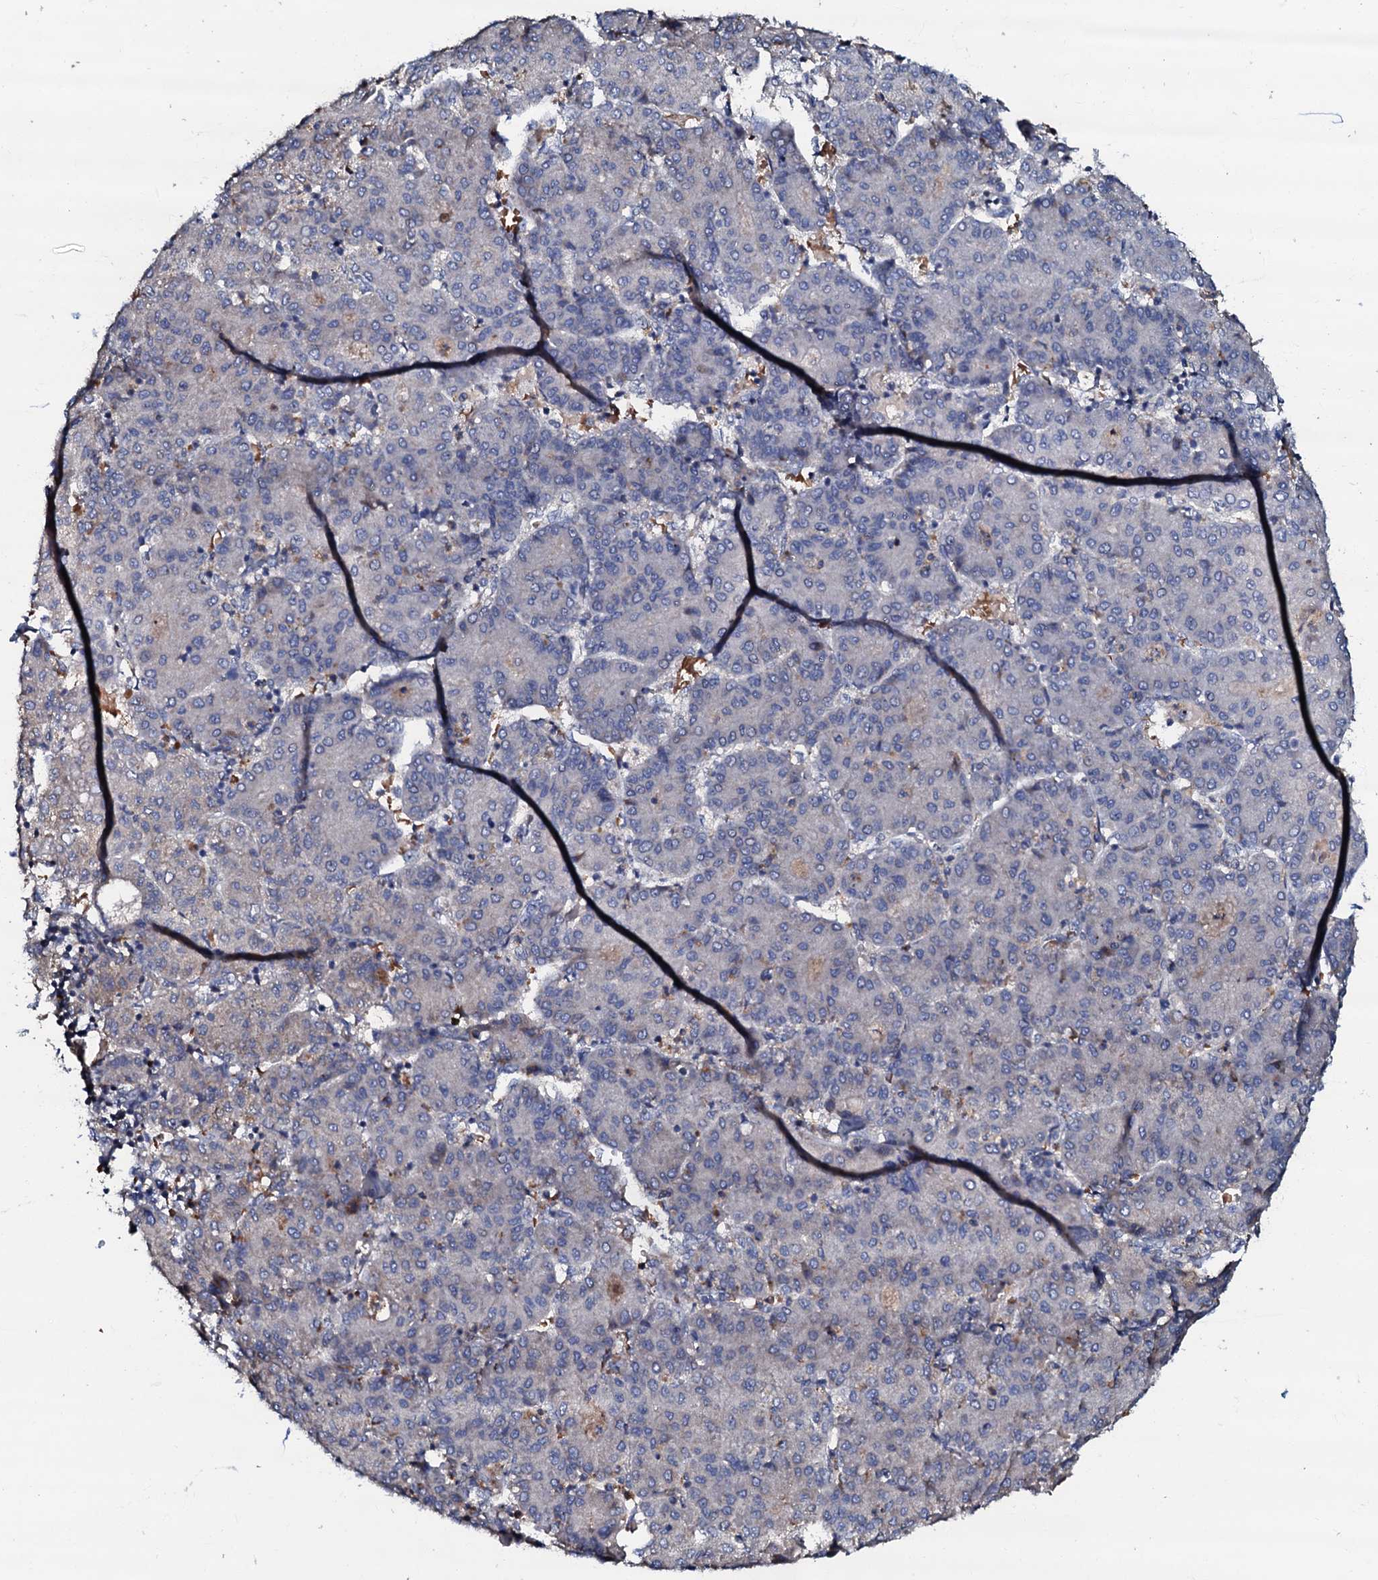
{"staining": {"intensity": "negative", "quantity": "none", "location": "none"}, "tissue": "liver cancer", "cell_type": "Tumor cells", "image_type": "cancer", "snomed": [{"axis": "morphology", "description": "Carcinoma, Hepatocellular, NOS"}, {"axis": "topography", "description": "Liver"}], "caption": "A high-resolution micrograph shows IHC staining of liver cancer, which demonstrates no significant positivity in tumor cells. (Brightfield microscopy of DAB immunohistochemistry at high magnification).", "gene": "CPNE2", "patient": {"sex": "male", "age": 65}}